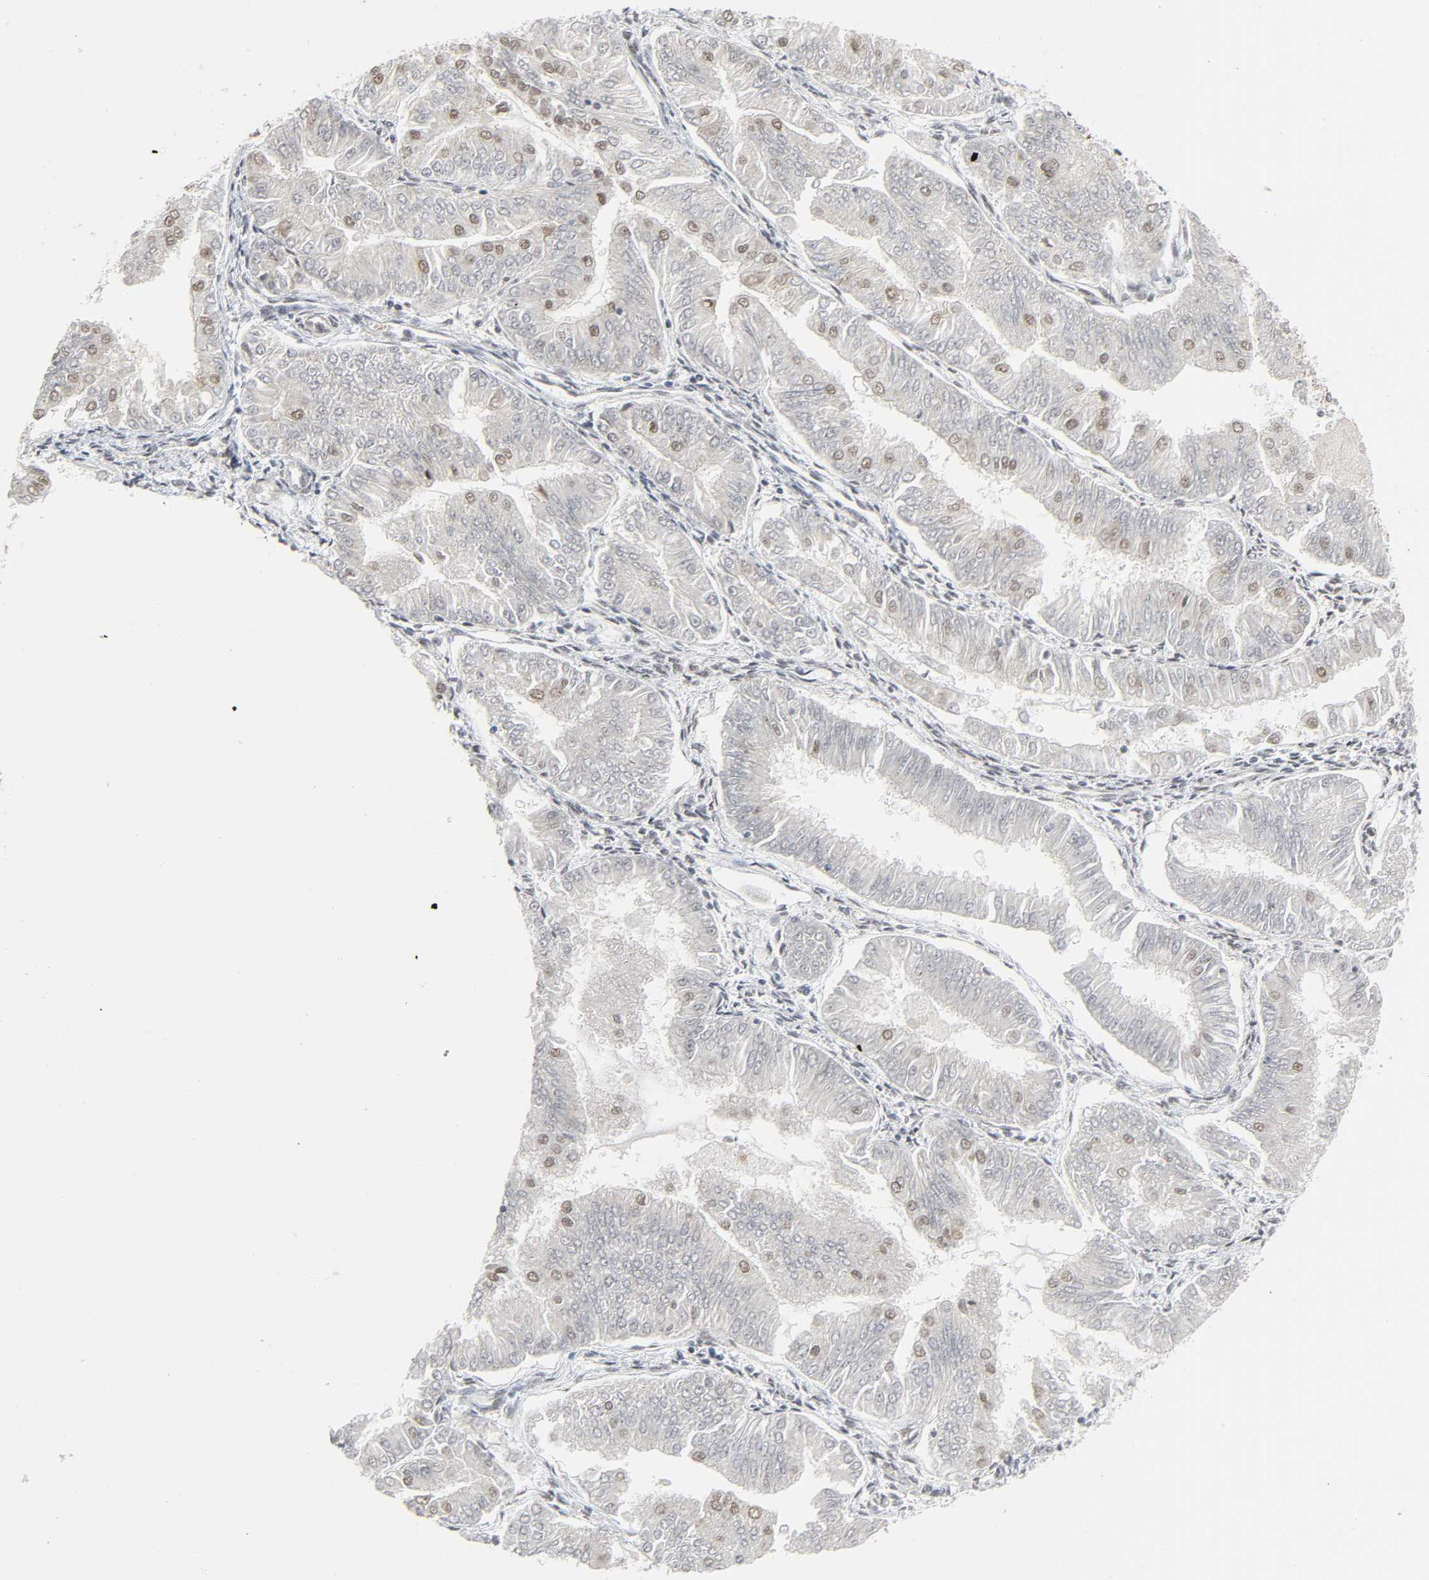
{"staining": {"intensity": "weak", "quantity": "<25%", "location": "nuclear"}, "tissue": "endometrial cancer", "cell_type": "Tumor cells", "image_type": "cancer", "snomed": [{"axis": "morphology", "description": "Adenocarcinoma, NOS"}, {"axis": "topography", "description": "Endometrium"}], "caption": "Immunohistochemical staining of human endometrial cancer (adenocarcinoma) displays no significant expression in tumor cells.", "gene": "CDK7", "patient": {"sex": "female", "age": 53}}